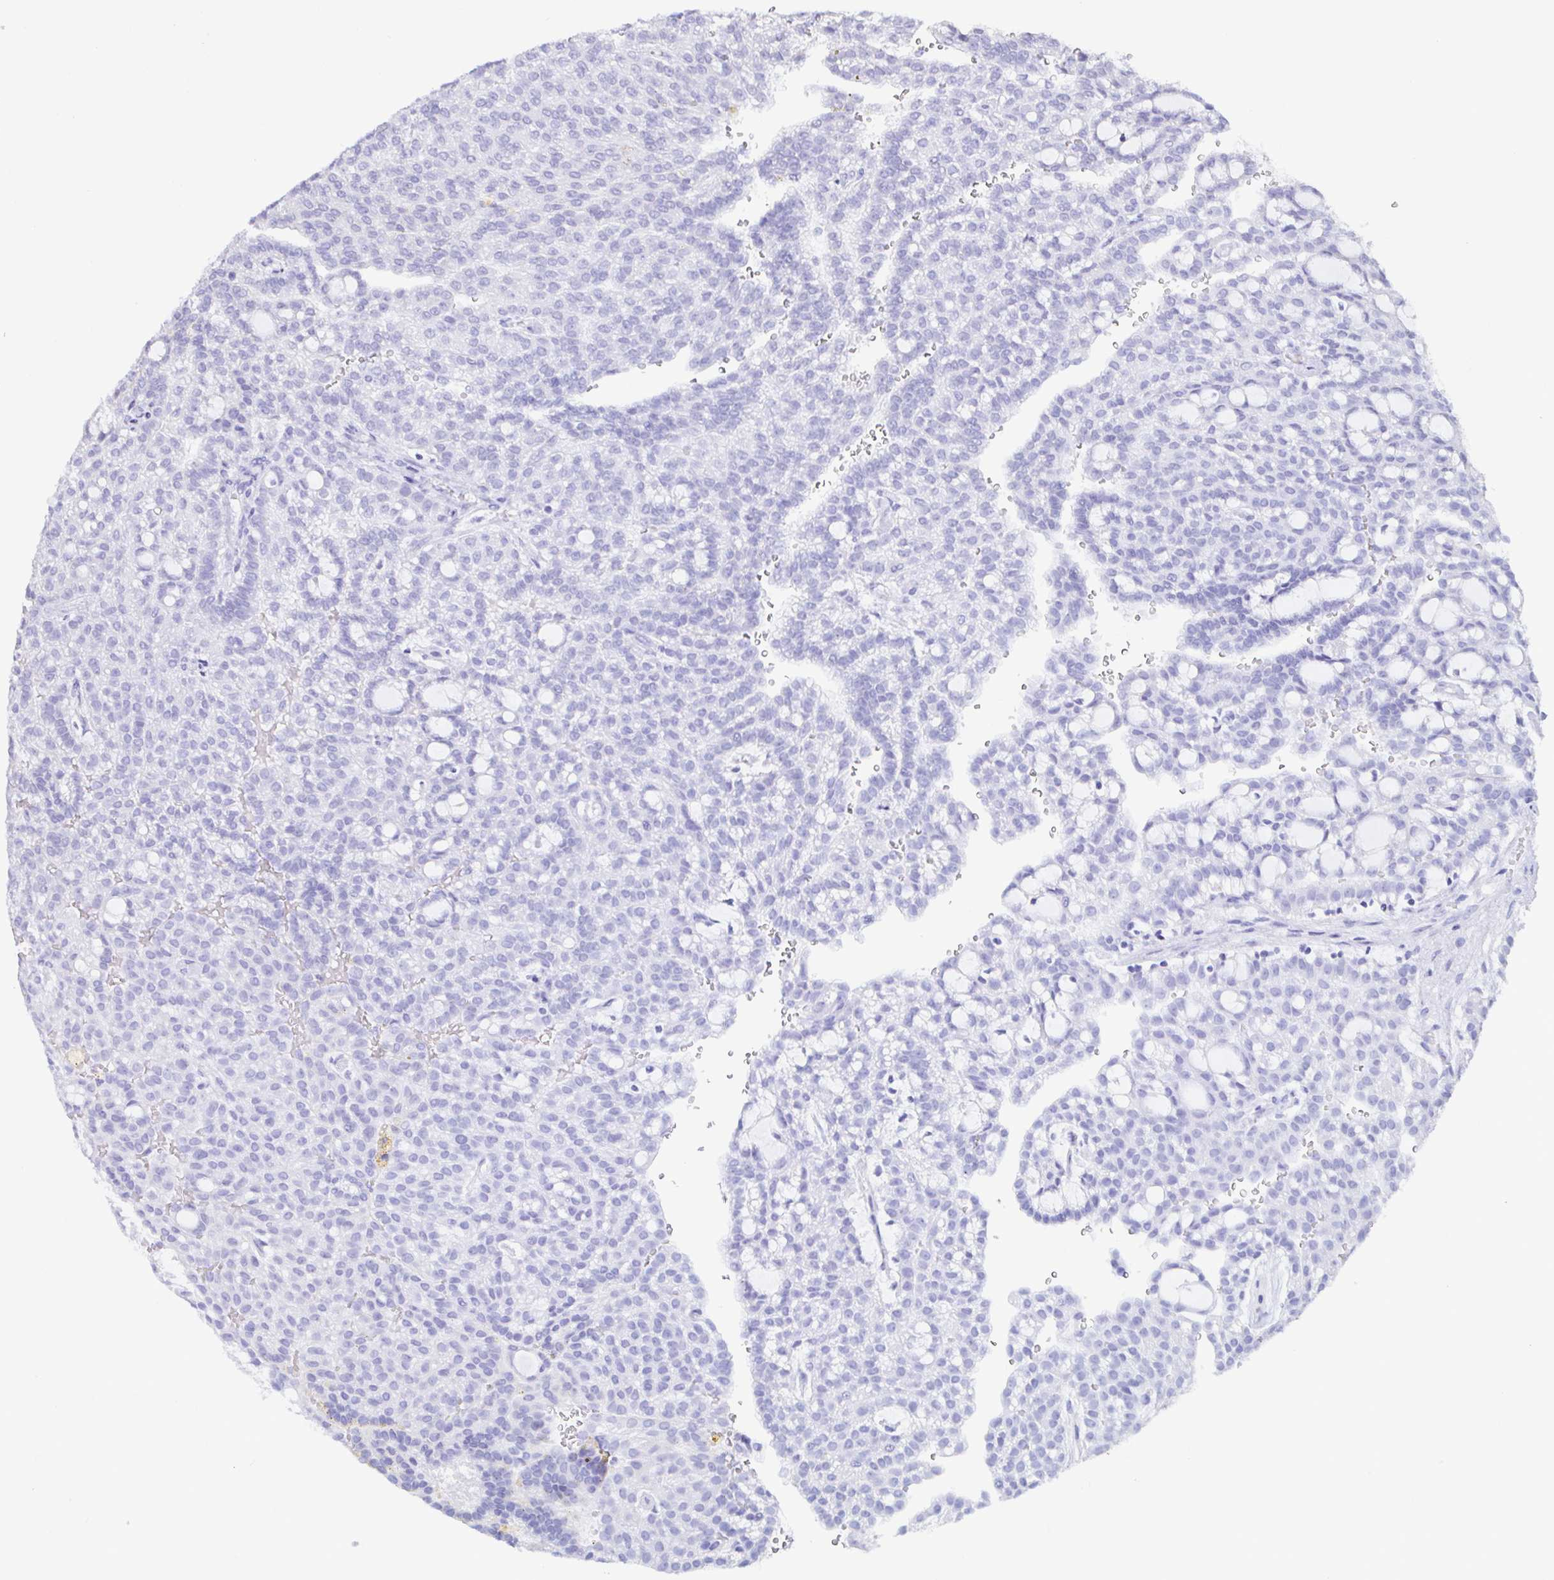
{"staining": {"intensity": "negative", "quantity": "none", "location": "none"}, "tissue": "renal cancer", "cell_type": "Tumor cells", "image_type": "cancer", "snomed": [{"axis": "morphology", "description": "Adenocarcinoma, NOS"}, {"axis": "topography", "description": "Kidney"}], "caption": "A photomicrograph of human adenocarcinoma (renal) is negative for staining in tumor cells. The staining was performed using DAB to visualize the protein expression in brown, while the nuclei were stained in blue with hematoxylin (Magnification: 20x).", "gene": "SAA4", "patient": {"sex": "male", "age": 63}}